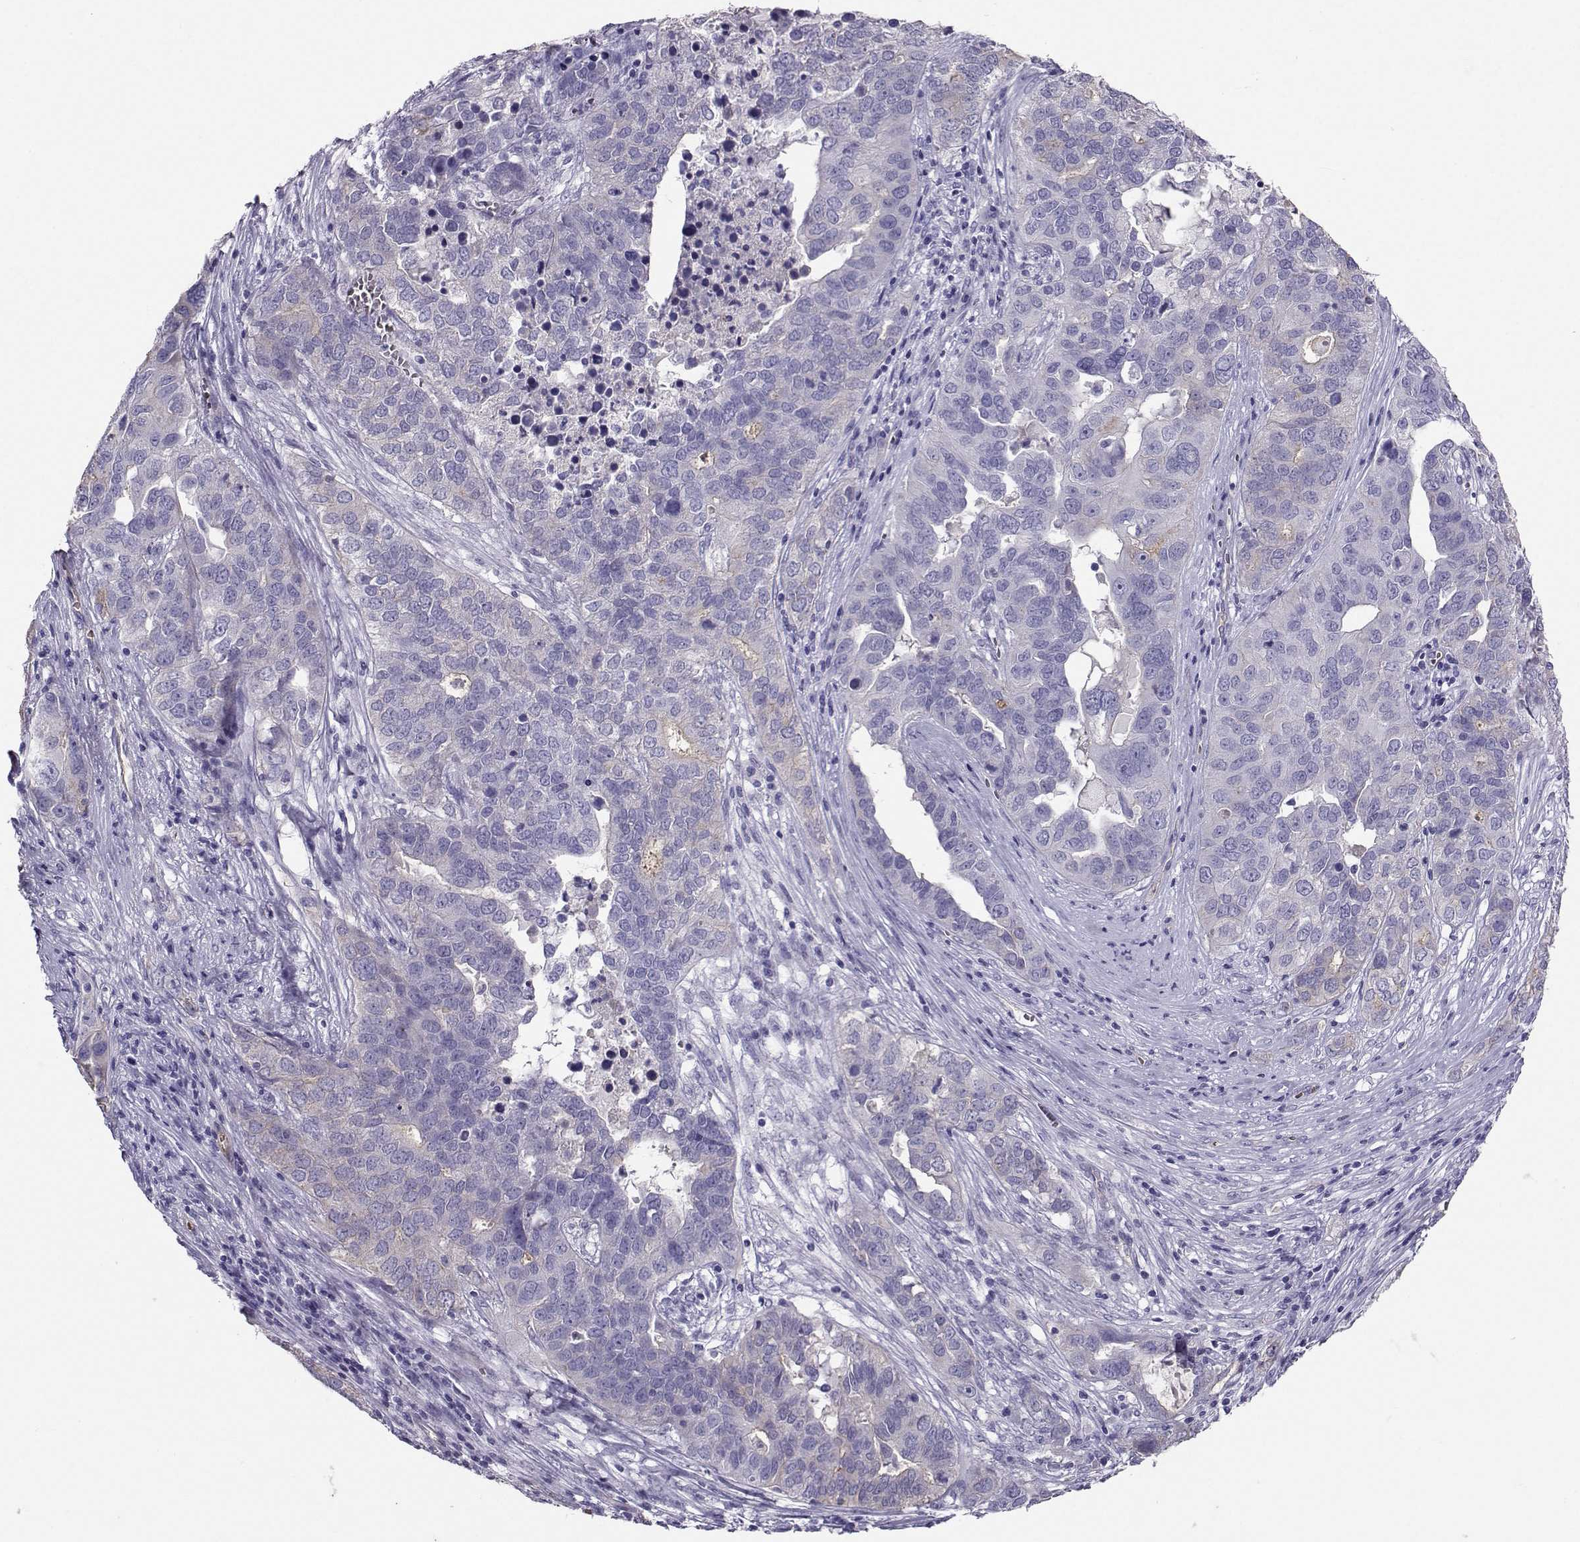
{"staining": {"intensity": "weak", "quantity": "25%-75%", "location": "cytoplasmic/membranous"}, "tissue": "ovarian cancer", "cell_type": "Tumor cells", "image_type": "cancer", "snomed": [{"axis": "morphology", "description": "Carcinoma, endometroid"}, {"axis": "topography", "description": "Soft tissue"}, {"axis": "topography", "description": "Ovary"}], "caption": "Immunohistochemistry (IHC) staining of ovarian cancer (endometroid carcinoma), which demonstrates low levels of weak cytoplasmic/membranous staining in approximately 25%-75% of tumor cells indicating weak cytoplasmic/membranous protein positivity. The staining was performed using DAB (3,3'-diaminobenzidine) (brown) for protein detection and nuclei were counterstained in hematoxylin (blue).", "gene": "CLUL1", "patient": {"sex": "female", "age": 52}}